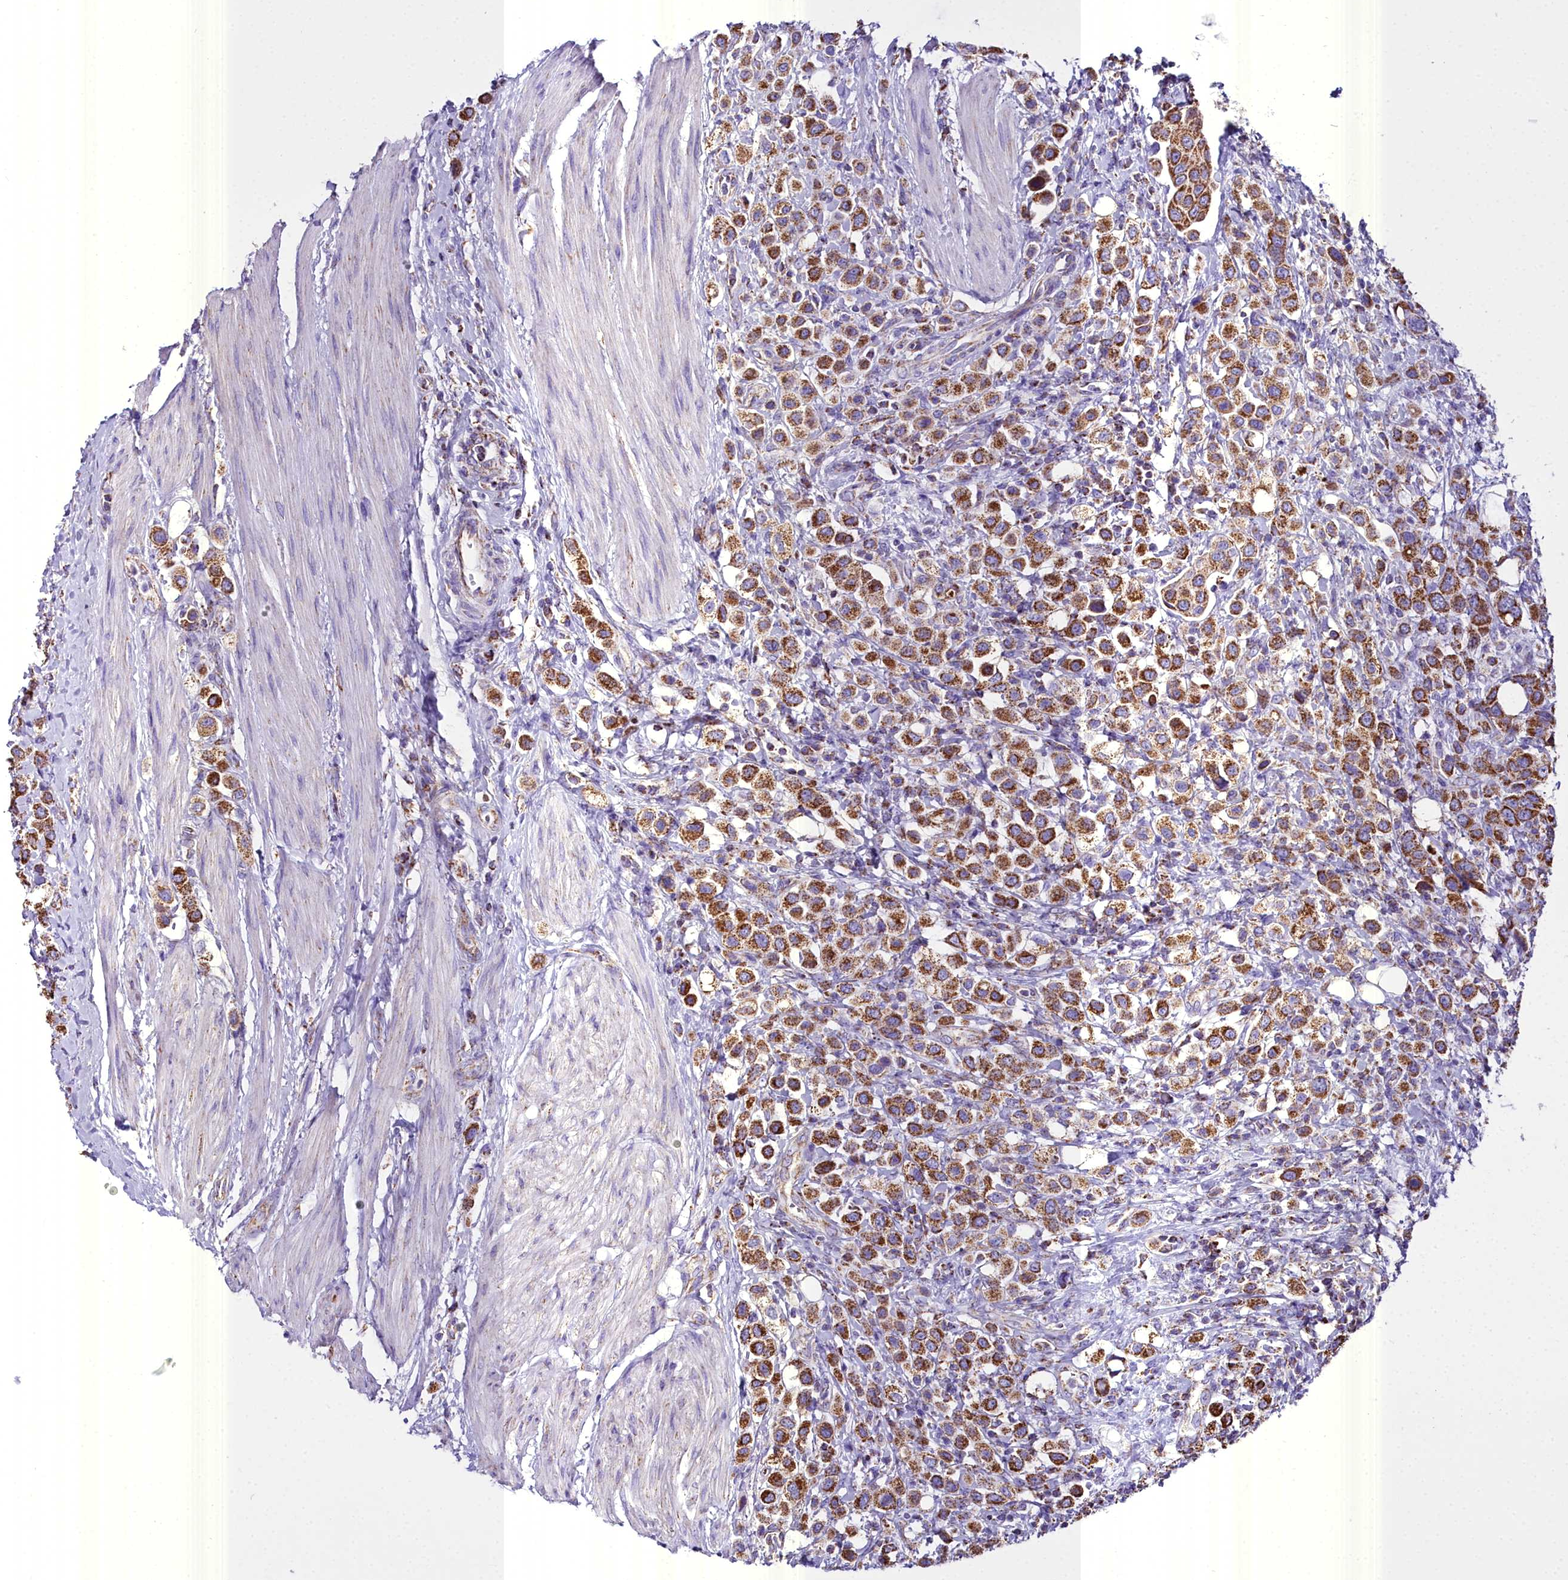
{"staining": {"intensity": "moderate", "quantity": ">75%", "location": "cytoplasmic/membranous"}, "tissue": "urothelial cancer", "cell_type": "Tumor cells", "image_type": "cancer", "snomed": [{"axis": "morphology", "description": "Urothelial carcinoma, High grade"}, {"axis": "topography", "description": "Urinary bladder"}], "caption": "This image demonstrates immunohistochemistry staining of urothelial carcinoma (high-grade), with medium moderate cytoplasmic/membranous staining in approximately >75% of tumor cells.", "gene": "WDFY3", "patient": {"sex": "male", "age": 50}}